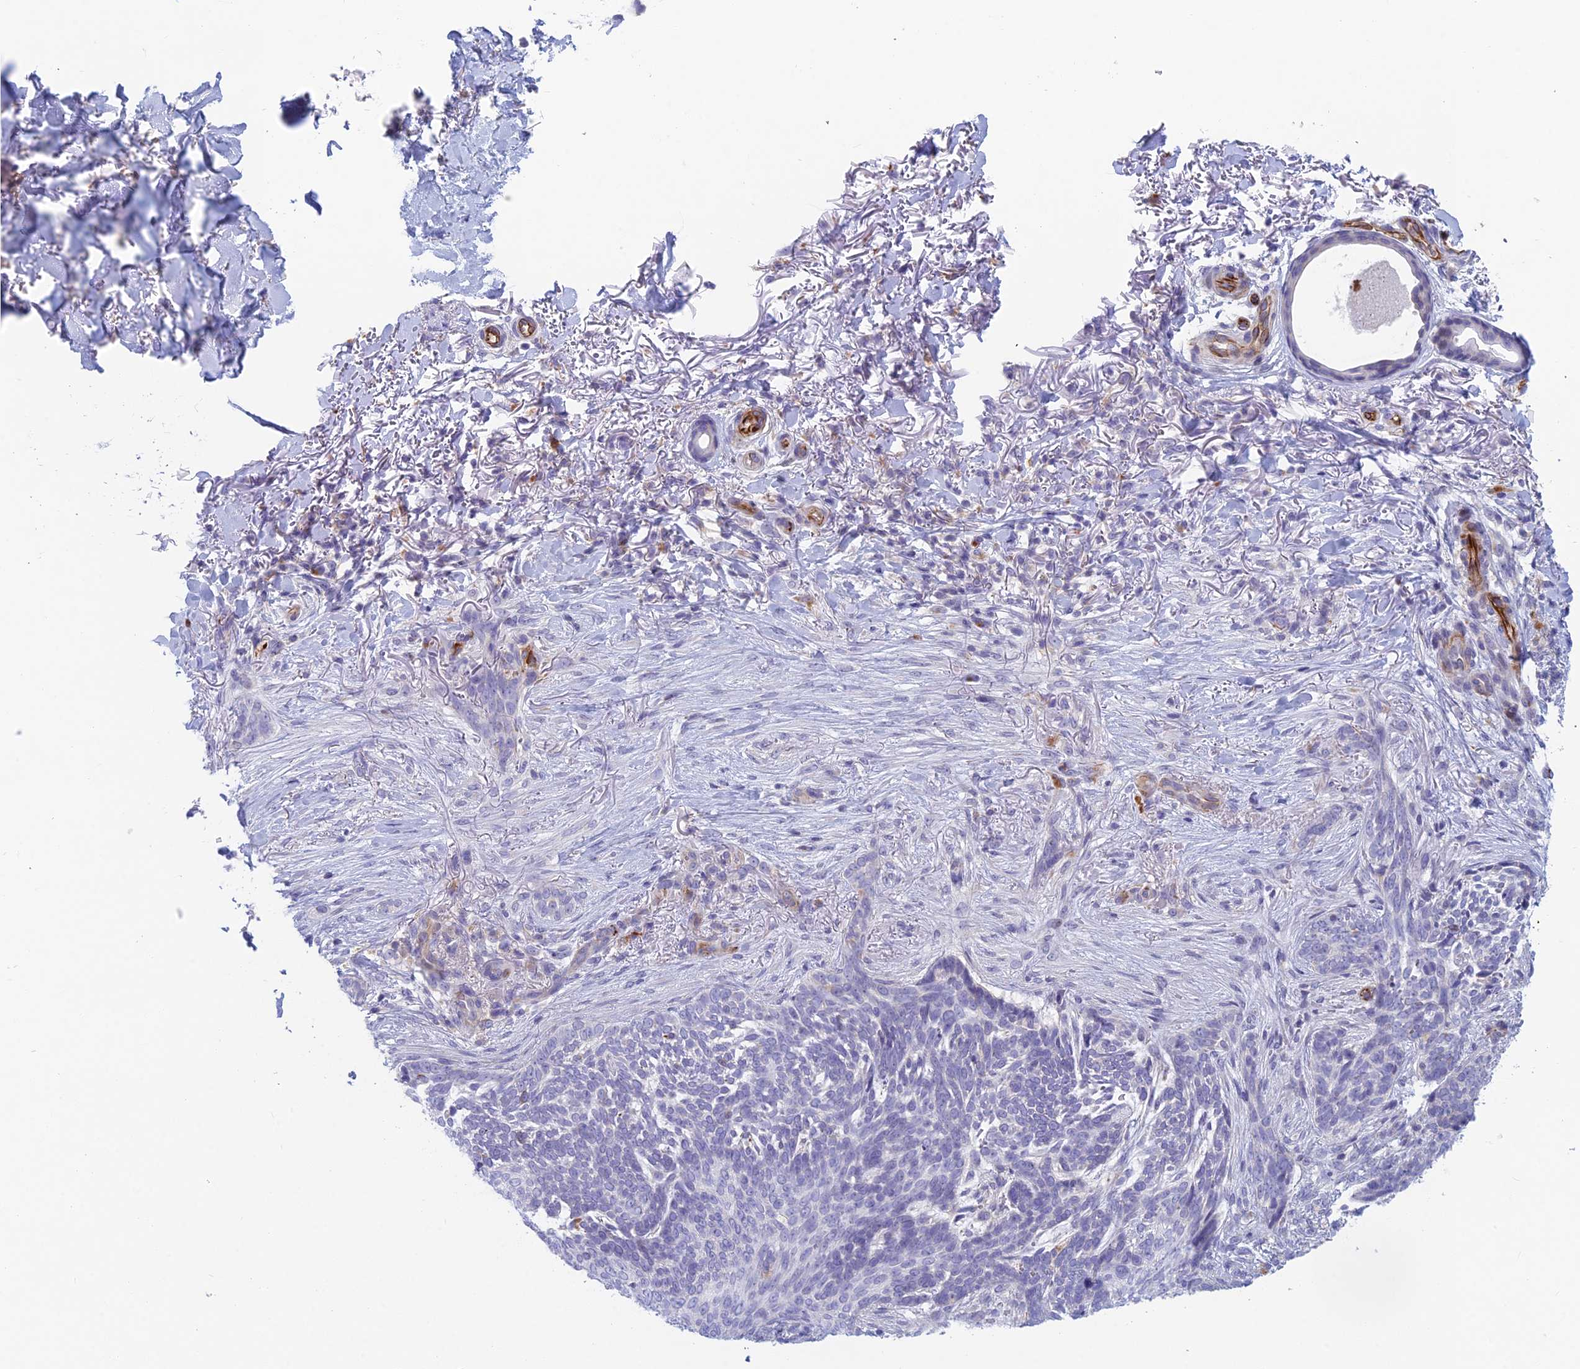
{"staining": {"intensity": "negative", "quantity": "none", "location": "none"}, "tissue": "skin cancer", "cell_type": "Tumor cells", "image_type": "cancer", "snomed": [{"axis": "morphology", "description": "Normal tissue, NOS"}, {"axis": "morphology", "description": "Basal cell carcinoma"}, {"axis": "topography", "description": "Skin"}], "caption": "IHC micrograph of skin basal cell carcinoma stained for a protein (brown), which displays no expression in tumor cells. Brightfield microscopy of immunohistochemistry stained with DAB (3,3'-diaminobenzidine) (brown) and hematoxylin (blue), captured at high magnification.", "gene": "FERD3L", "patient": {"sex": "female", "age": 67}}